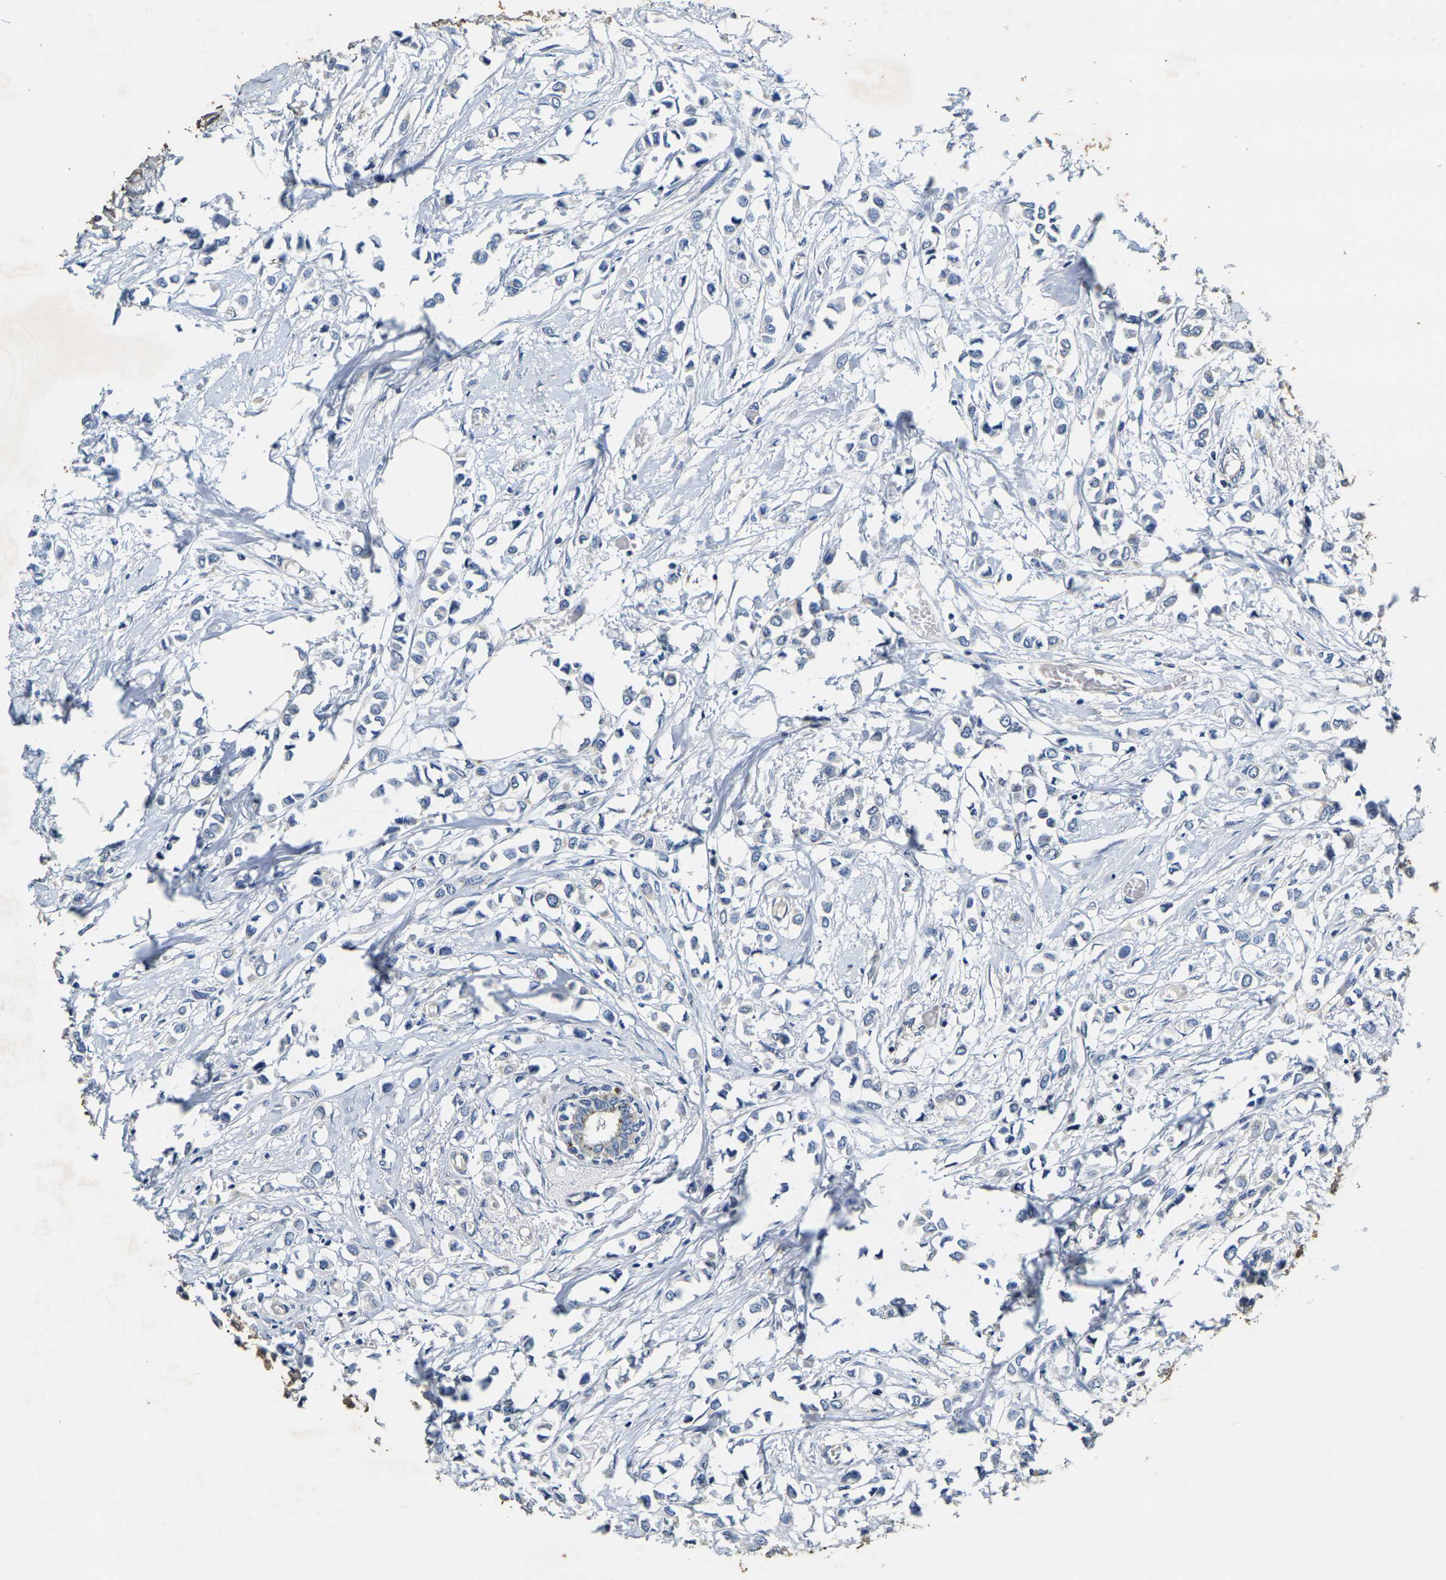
{"staining": {"intensity": "negative", "quantity": "none", "location": "none"}, "tissue": "breast cancer", "cell_type": "Tumor cells", "image_type": "cancer", "snomed": [{"axis": "morphology", "description": "Lobular carcinoma"}, {"axis": "topography", "description": "Breast"}], "caption": "A micrograph of human breast lobular carcinoma is negative for staining in tumor cells.", "gene": "NOCT", "patient": {"sex": "female", "age": 51}}